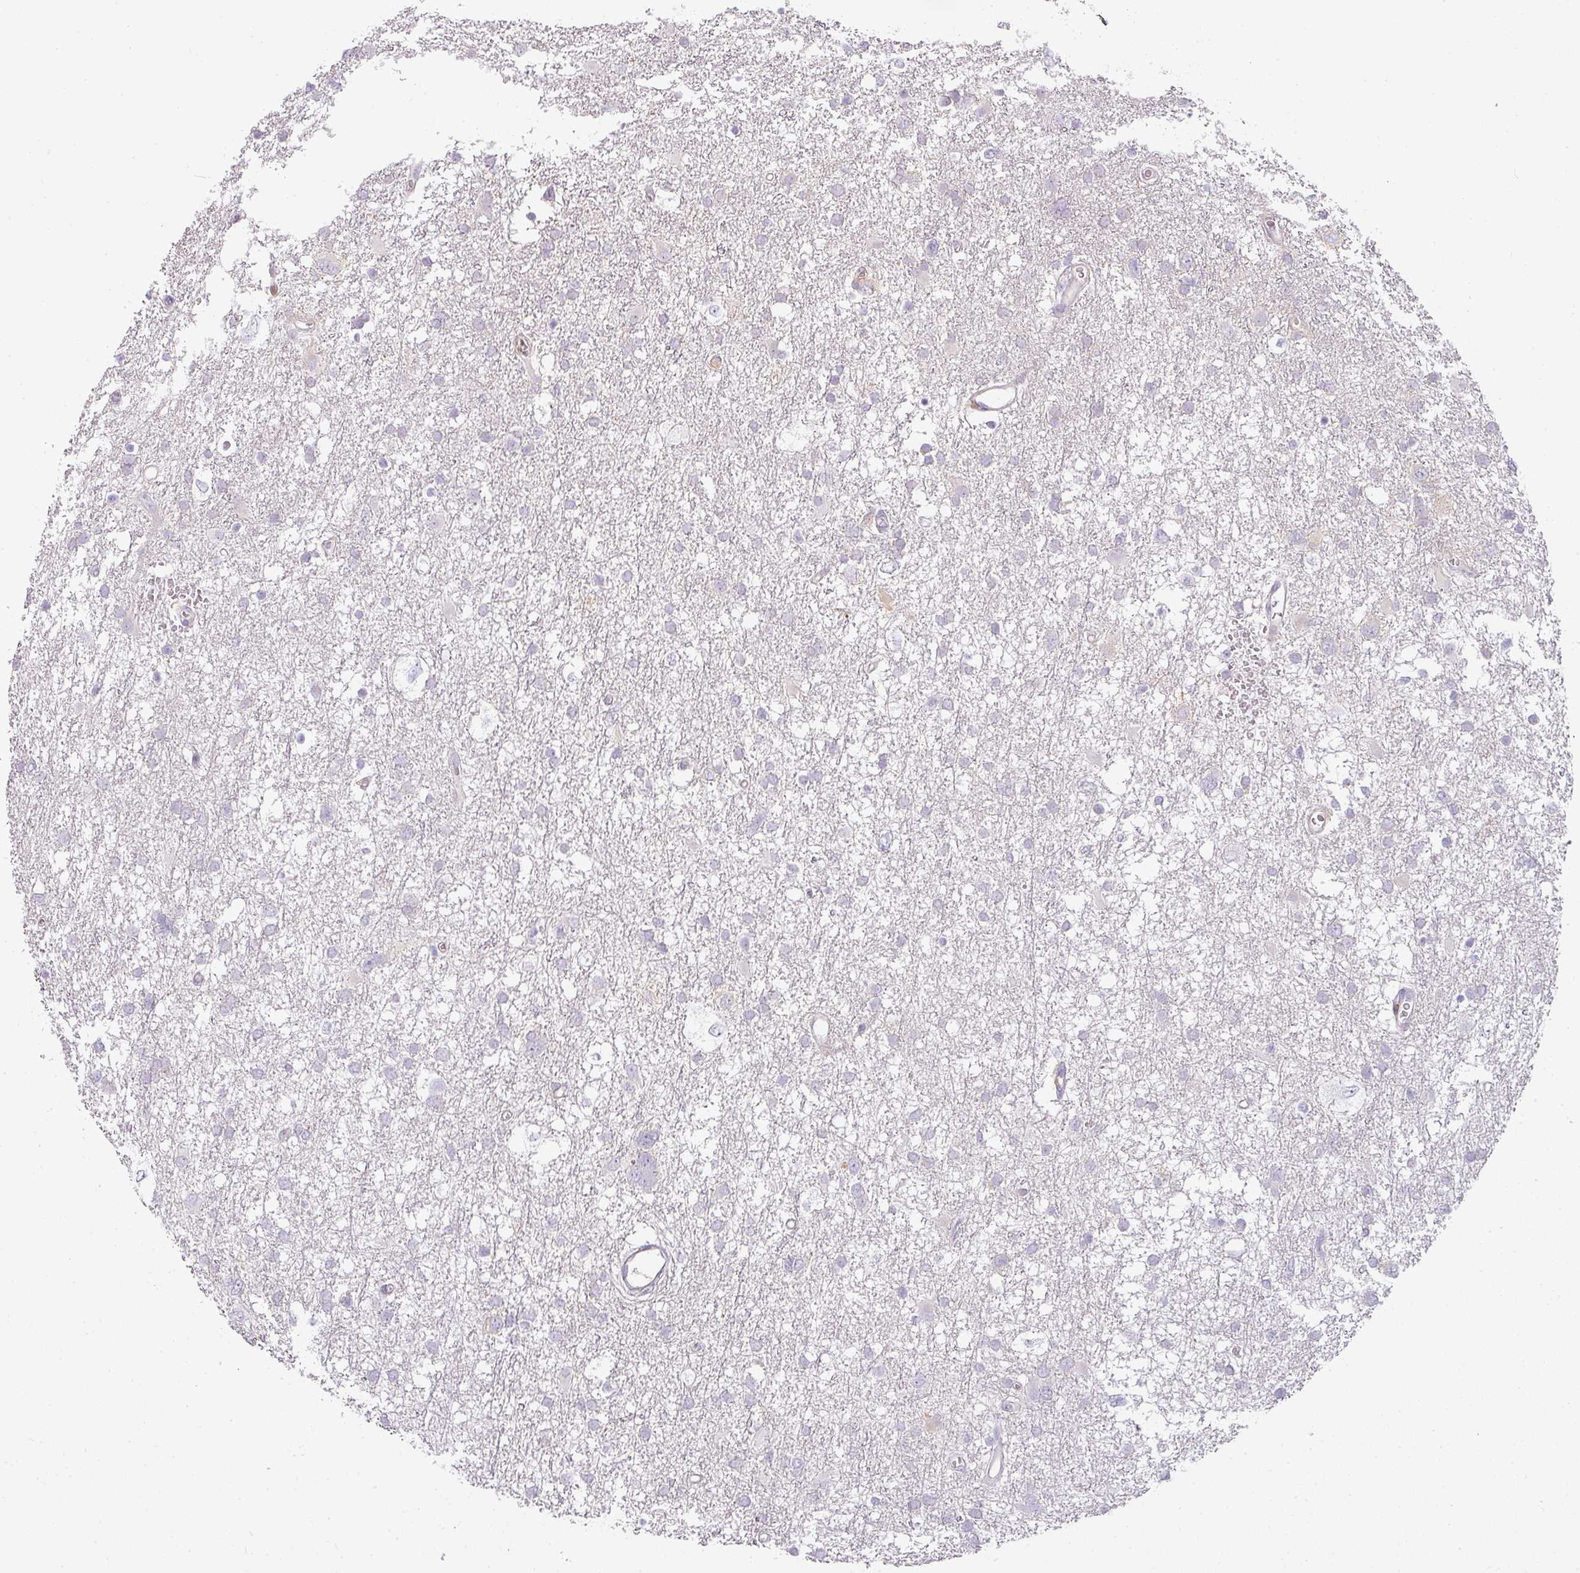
{"staining": {"intensity": "negative", "quantity": "none", "location": "none"}, "tissue": "glioma", "cell_type": "Tumor cells", "image_type": "cancer", "snomed": [{"axis": "morphology", "description": "Glioma, malignant, High grade"}, {"axis": "topography", "description": "Brain"}], "caption": "Histopathology image shows no protein expression in tumor cells of glioma tissue.", "gene": "TMEM42", "patient": {"sex": "male", "age": 61}}